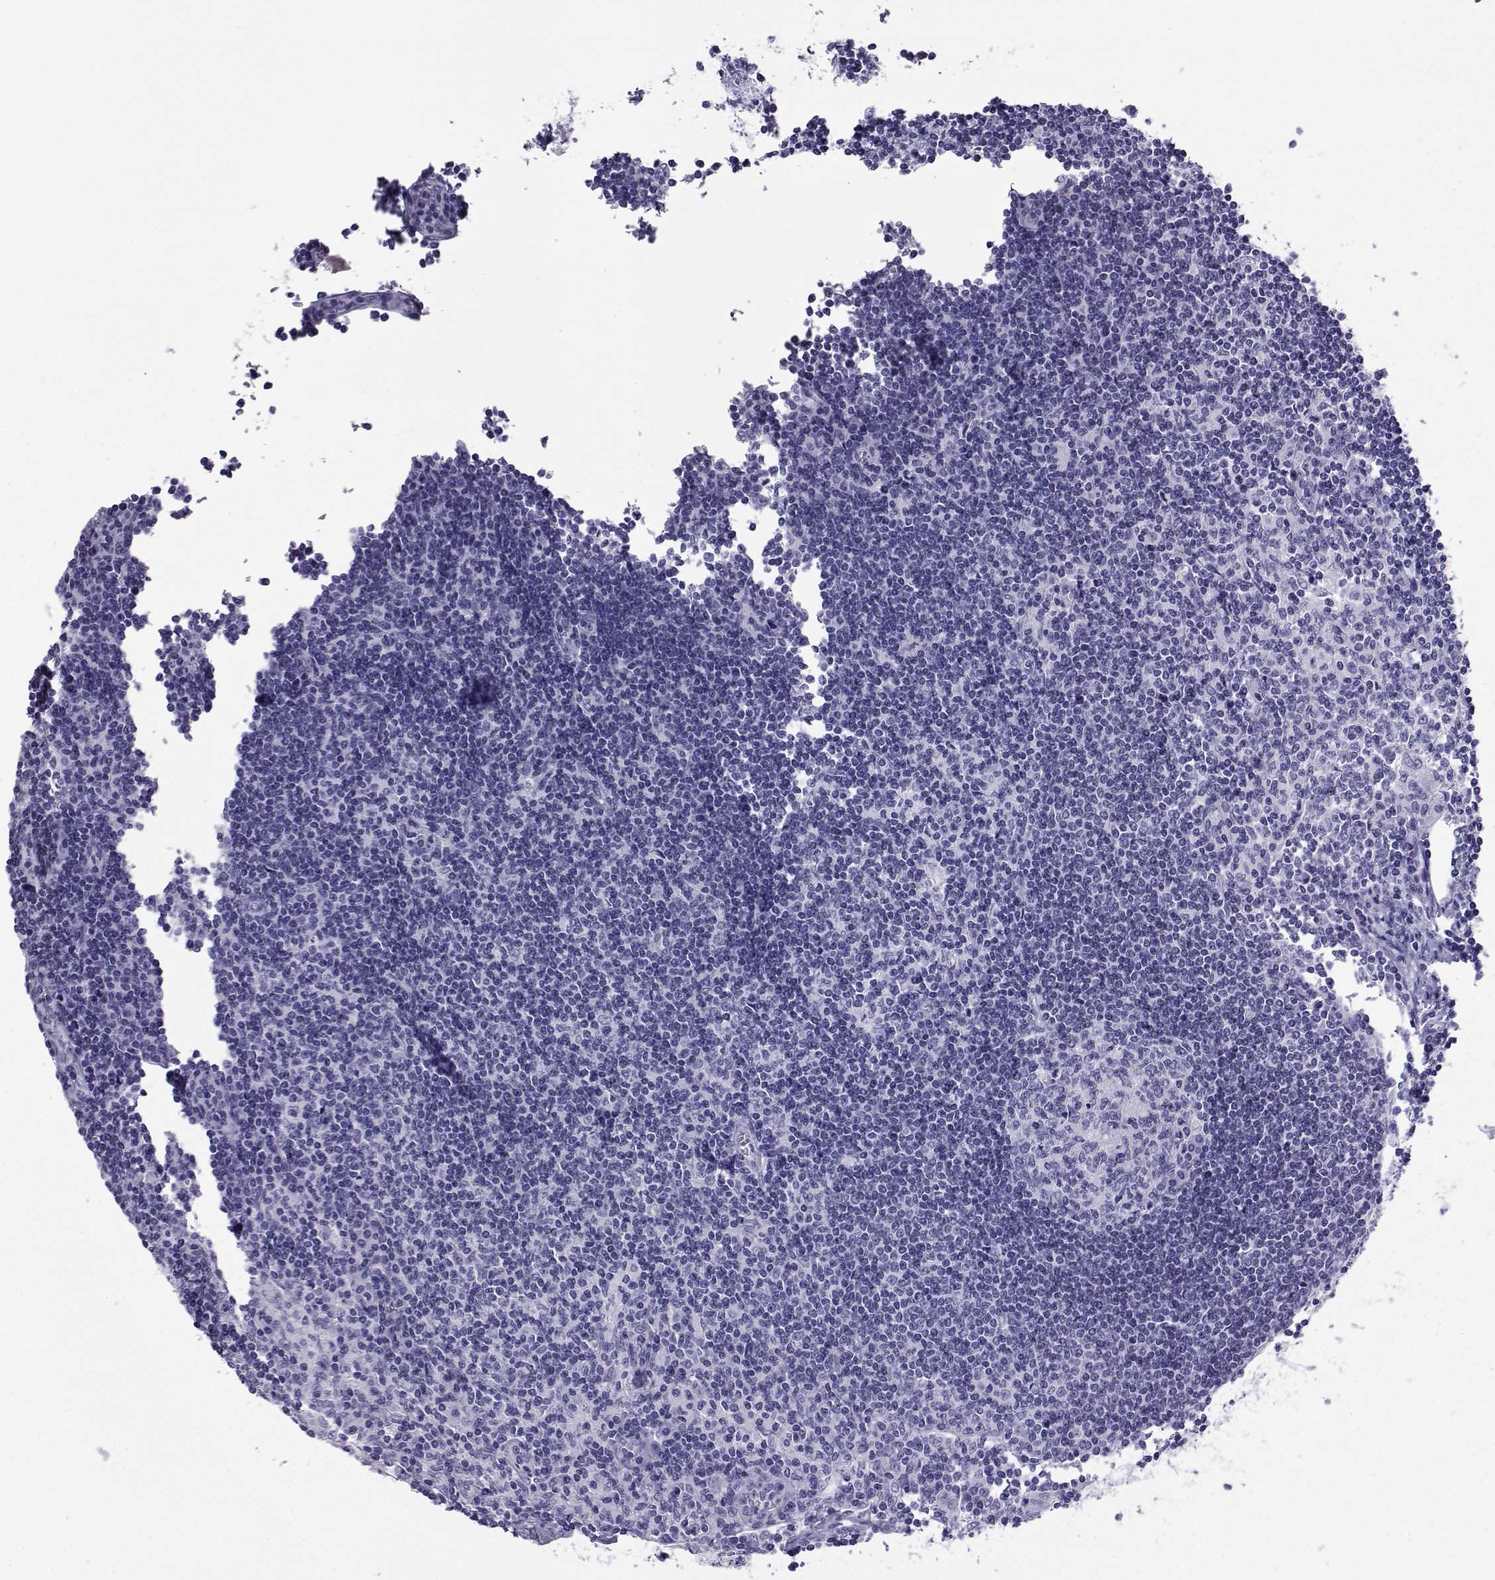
{"staining": {"intensity": "negative", "quantity": "none", "location": "none"}, "tissue": "lymph node", "cell_type": "Germinal center cells", "image_type": "normal", "snomed": [{"axis": "morphology", "description": "Normal tissue, NOS"}, {"axis": "topography", "description": "Lymph node"}], "caption": "Germinal center cells show no significant protein positivity in unremarkable lymph node.", "gene": "LORICRIN", "patient": {"sex": "male", "age": 59}}